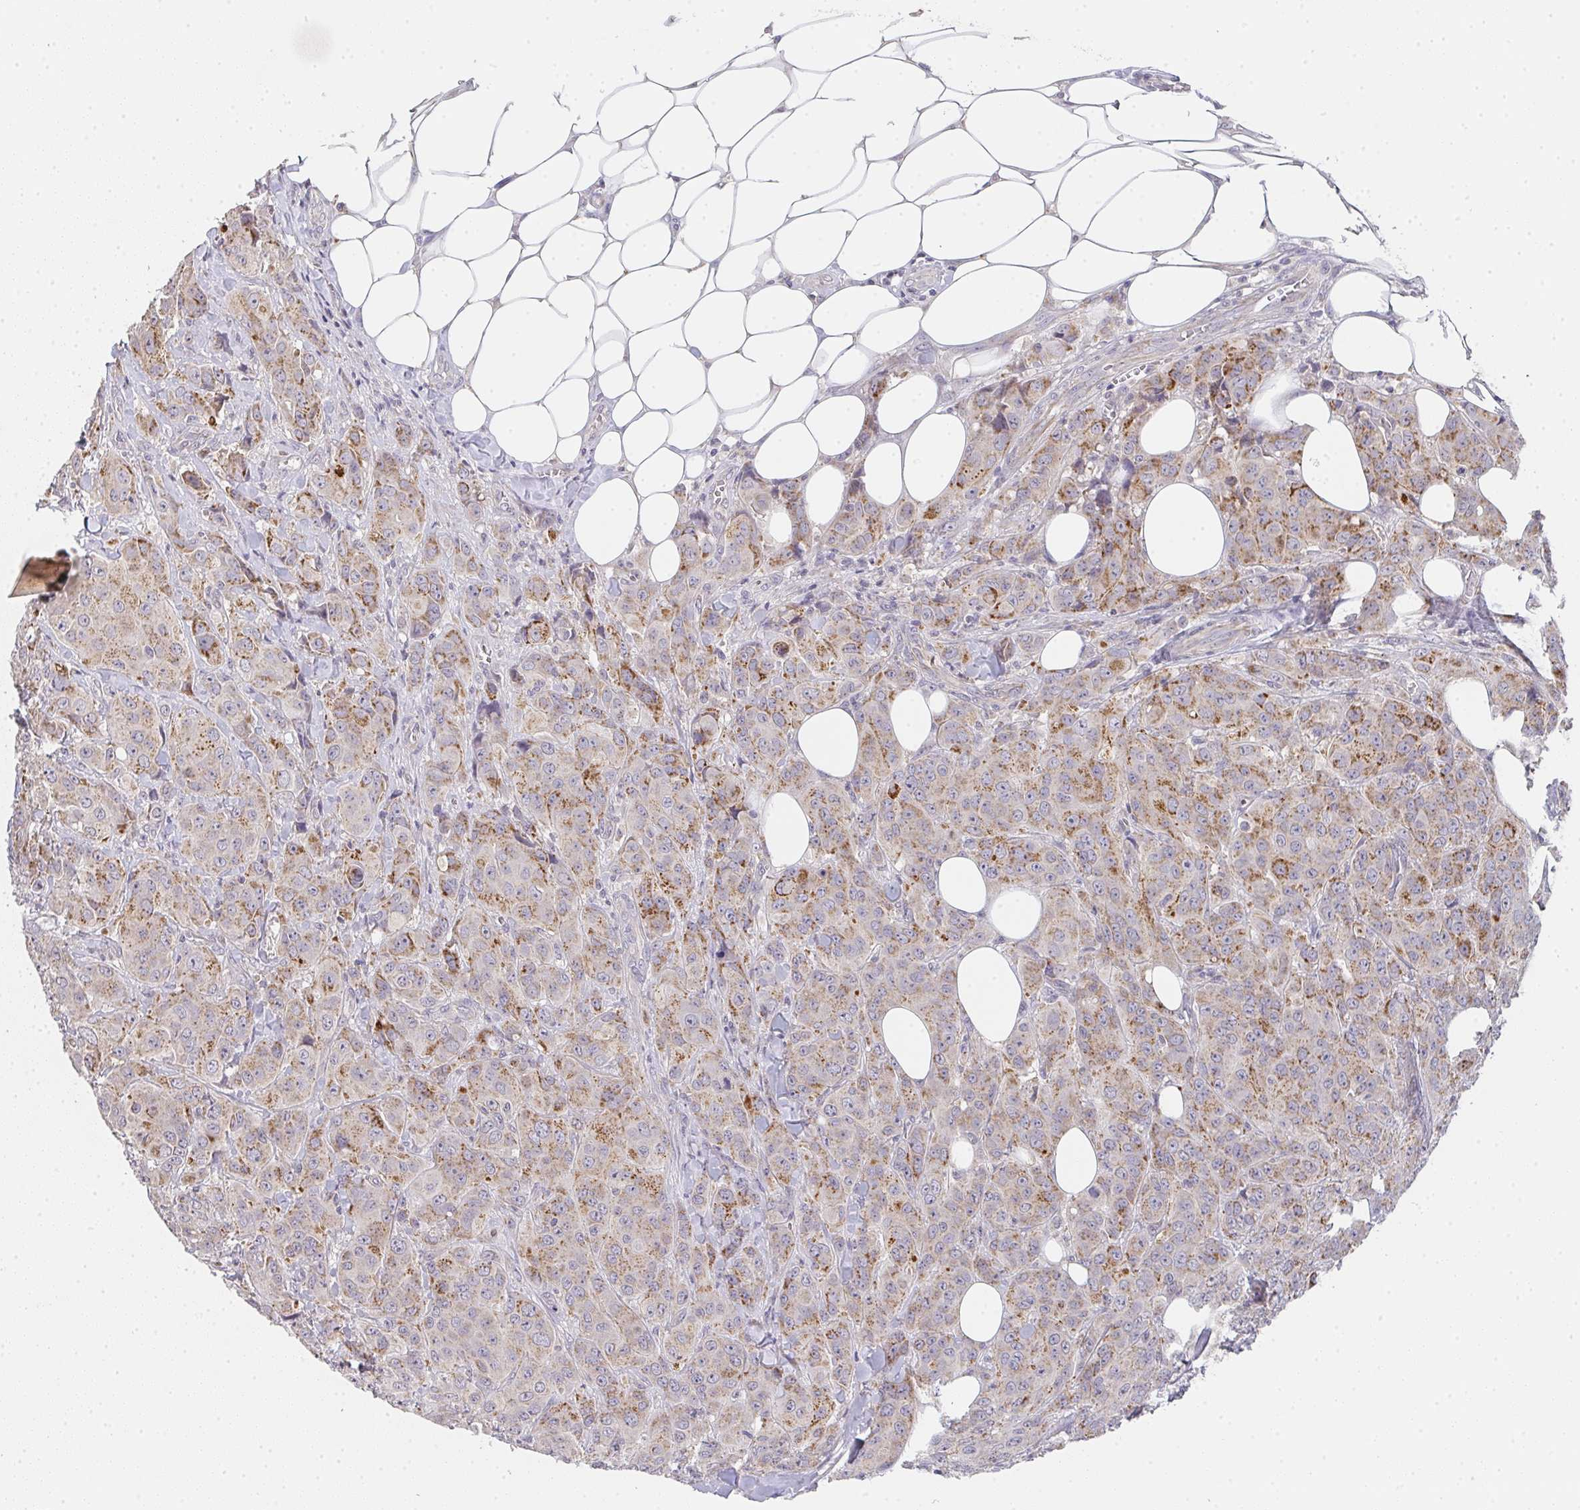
{"staining": {"intensity": "moderate", "quantity": "25%-75%", "location": "cytoplasmic/membranous"}, "tissue": "breast cancer", "cell_type": "Tumor cells", "image_type": "cancer", "snomed": [{"axis": "morphology", "description": "Normal tissue, NOS"}, {"axis": "morphology", "description": "Duct carcinoma"}, {"axis": "topography", "description": "Breast"}], "caption": "This is an image of immunohistochemistry (IHC) staining of infiltrating ductal carcinoma (breast), which shows moderate expression in the cytoplasmic/membranous of tumor cells.", "gene": "TMEM219", "patient": {"sex": "female", "age": 43}}